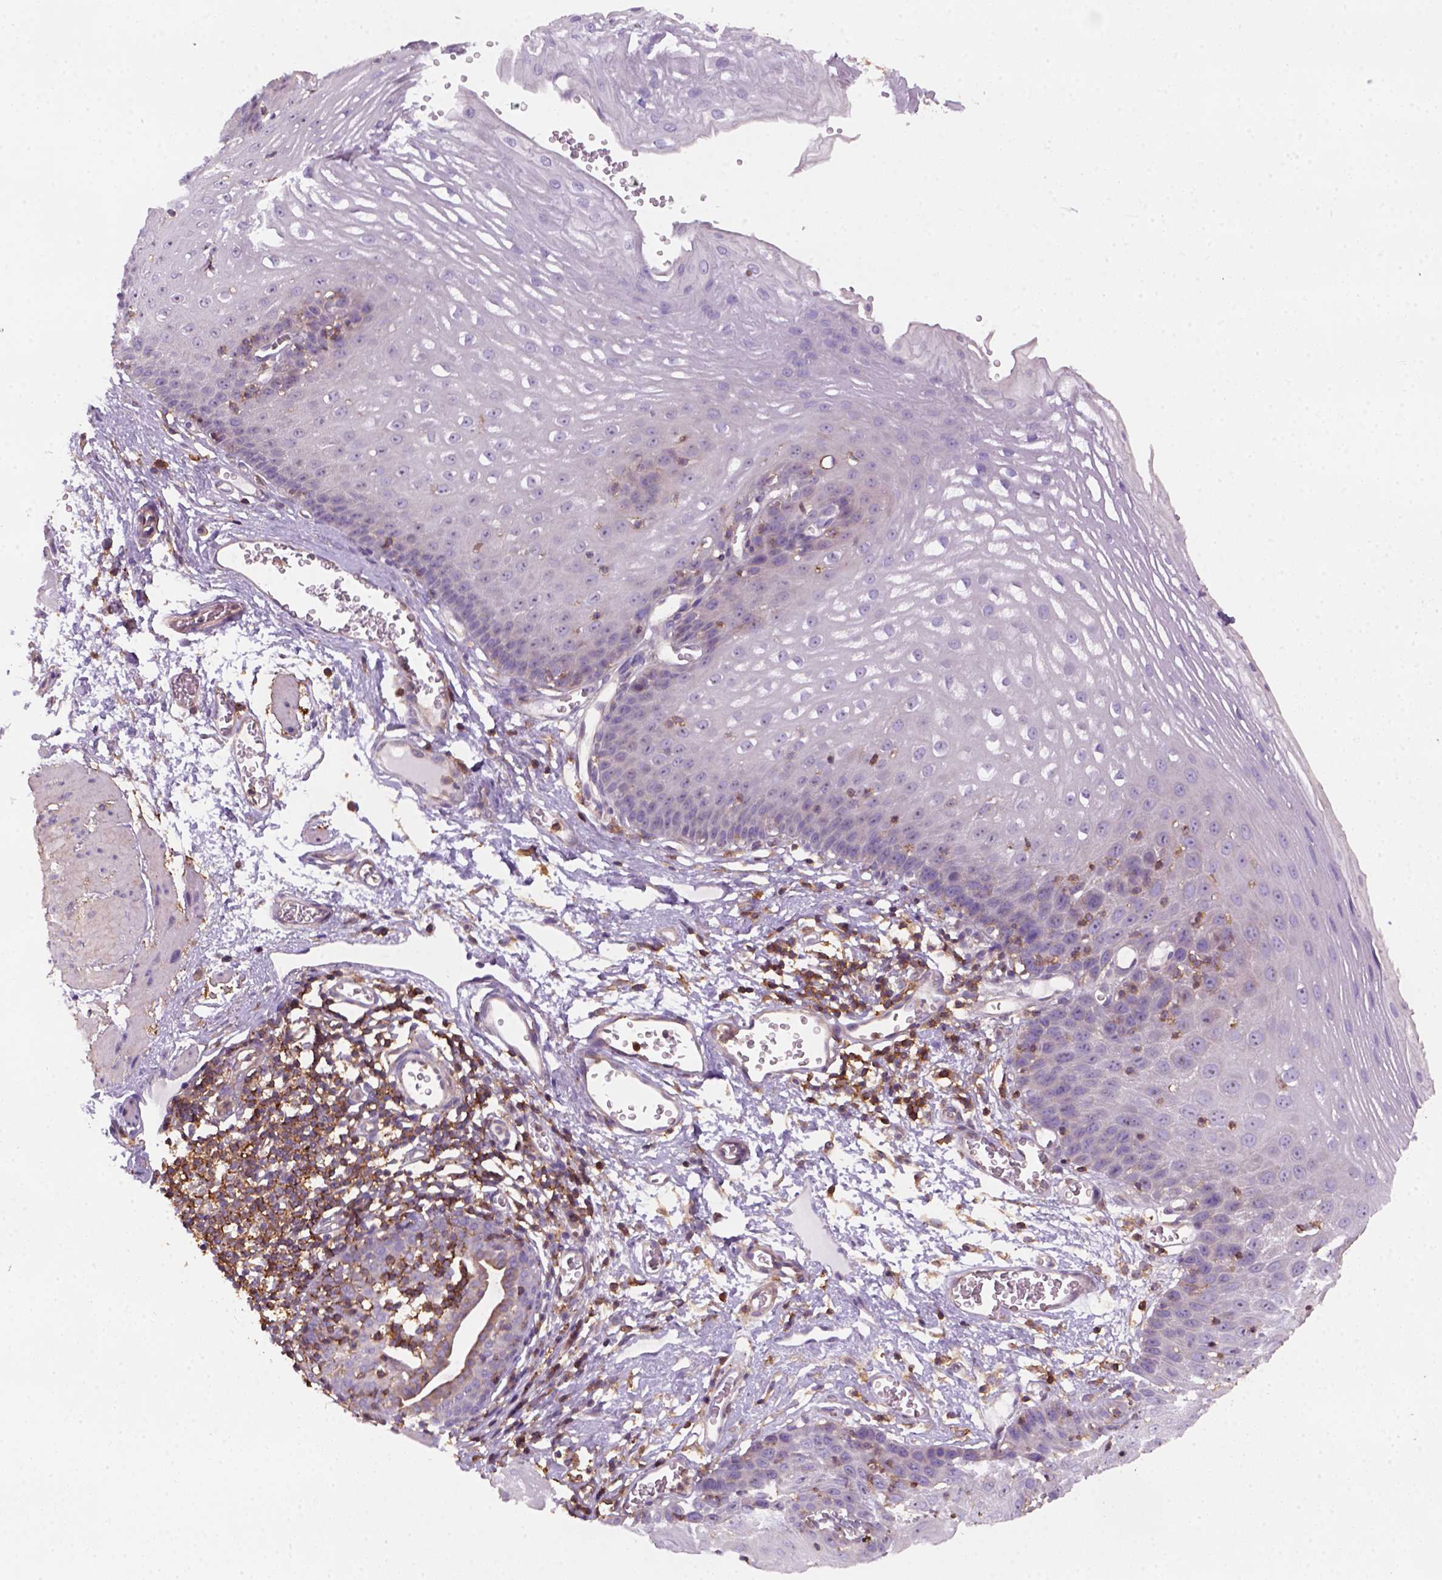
{"staining": {"intensity": "negative", "quantity": "none", "location": "none"}, "tissue": "esophagus", "cell_type": "Squamous epithelial cells", "image_type": "normal", "snomed": [{"axis": "morphology", "description": "Normal tissue, NOS"}, {"axis": "topography", "description": "Esophagus"}], "caption": "DAB (3,3'-diaminobenzidine) immunohistochemical staining of unremarkable human esophagus demonstrates no significant positivity in squamous epithelial cells.", "gene": "GPRC5D", "patient": {"sex": "male", "age": 72}}